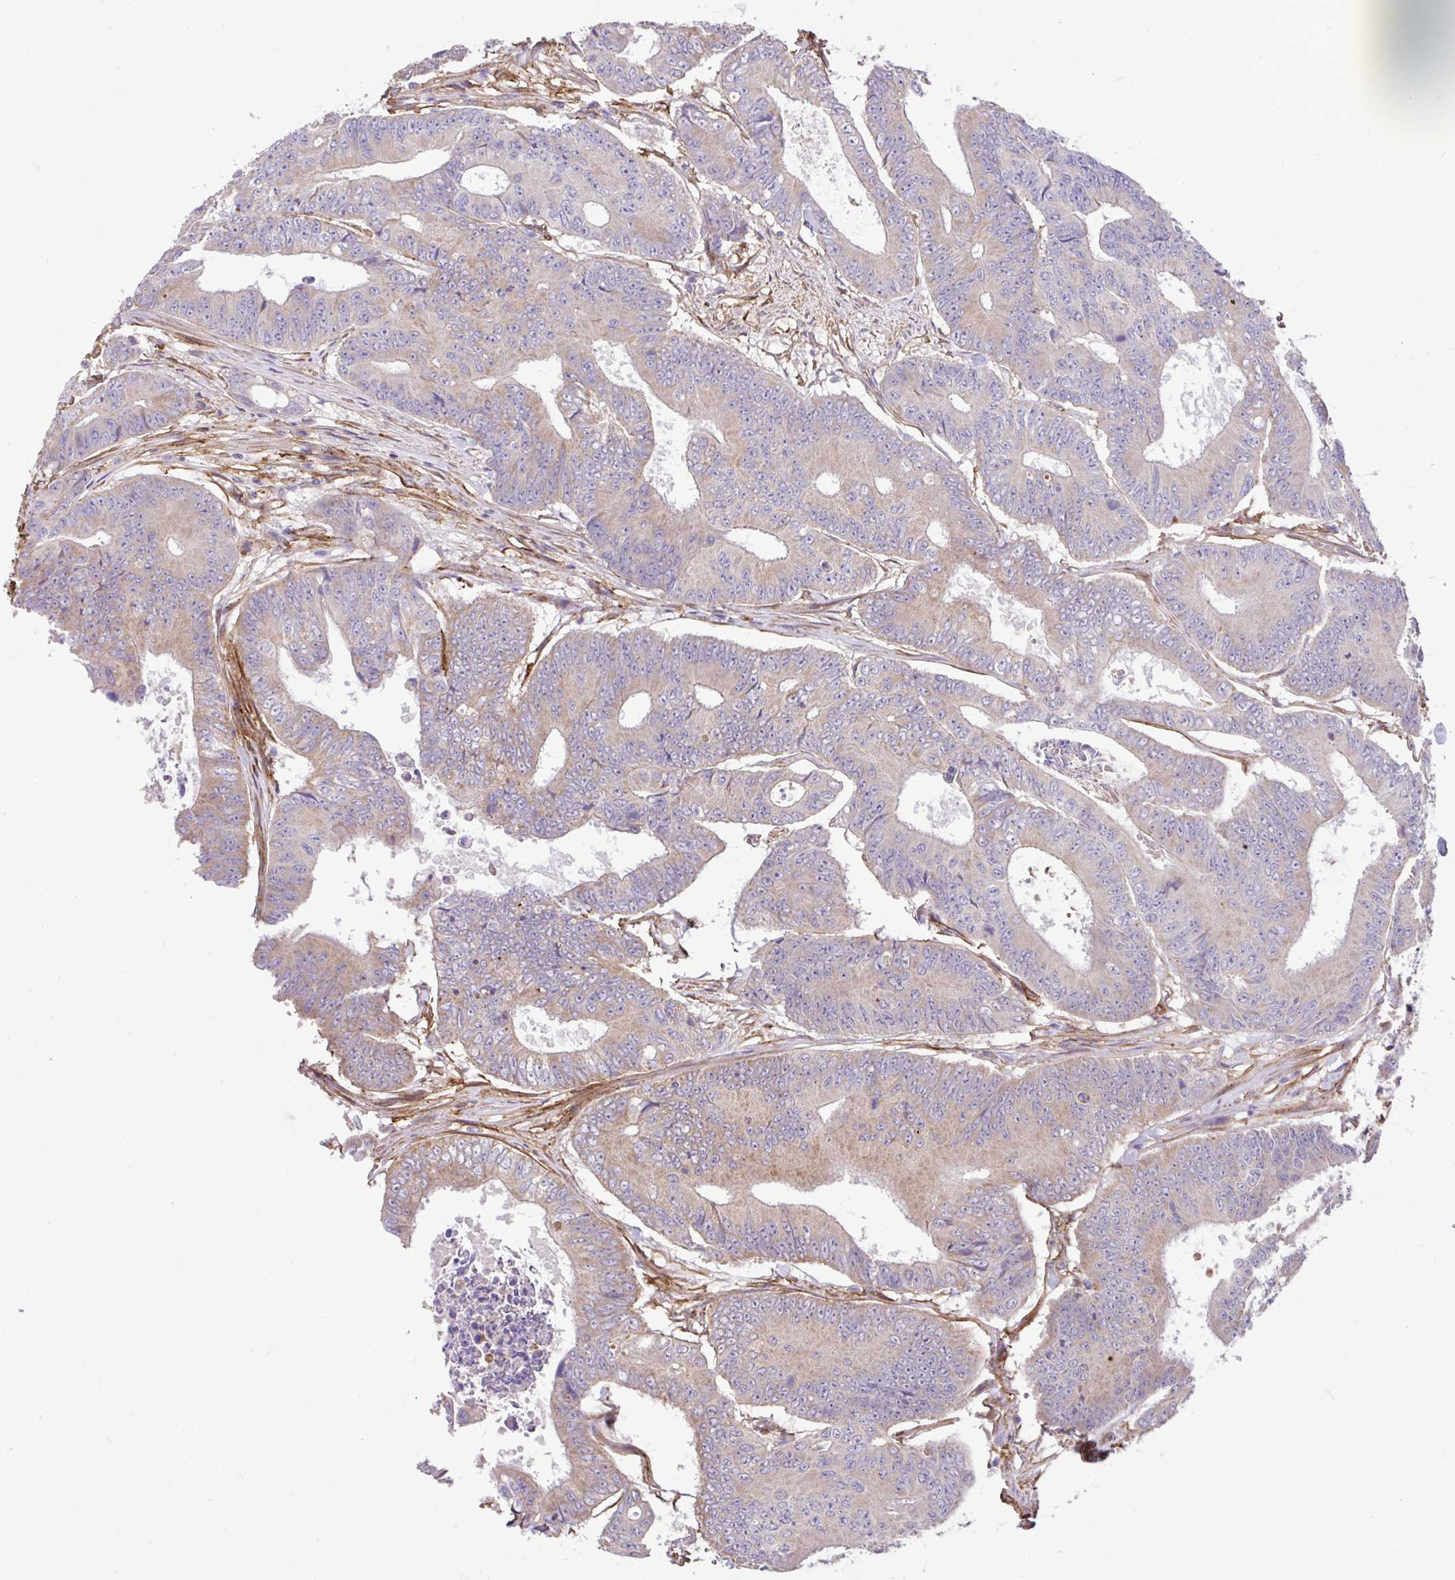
{"staining": {"intensity": "moderate", "quantity": "25%-75%", "location": "cytoplasmic/membranous"}, "tissue": "colorectal cancer", "cell_type": "Tumor cells", "image_type": "cancer", "snomed": [{"axis": "morphology", "description": "Adenocarcinoma, NOS"}, {"axis": "topography", "description": "Colon"}], "caption": "Tumor cells exhibit moderate cytoplasmic/membranous positivity in about 25%-75% of cells in adenocarcinoma (colorectal).", "gene": "PTPRK", "patient": {"sex": "female", "age": 48}}